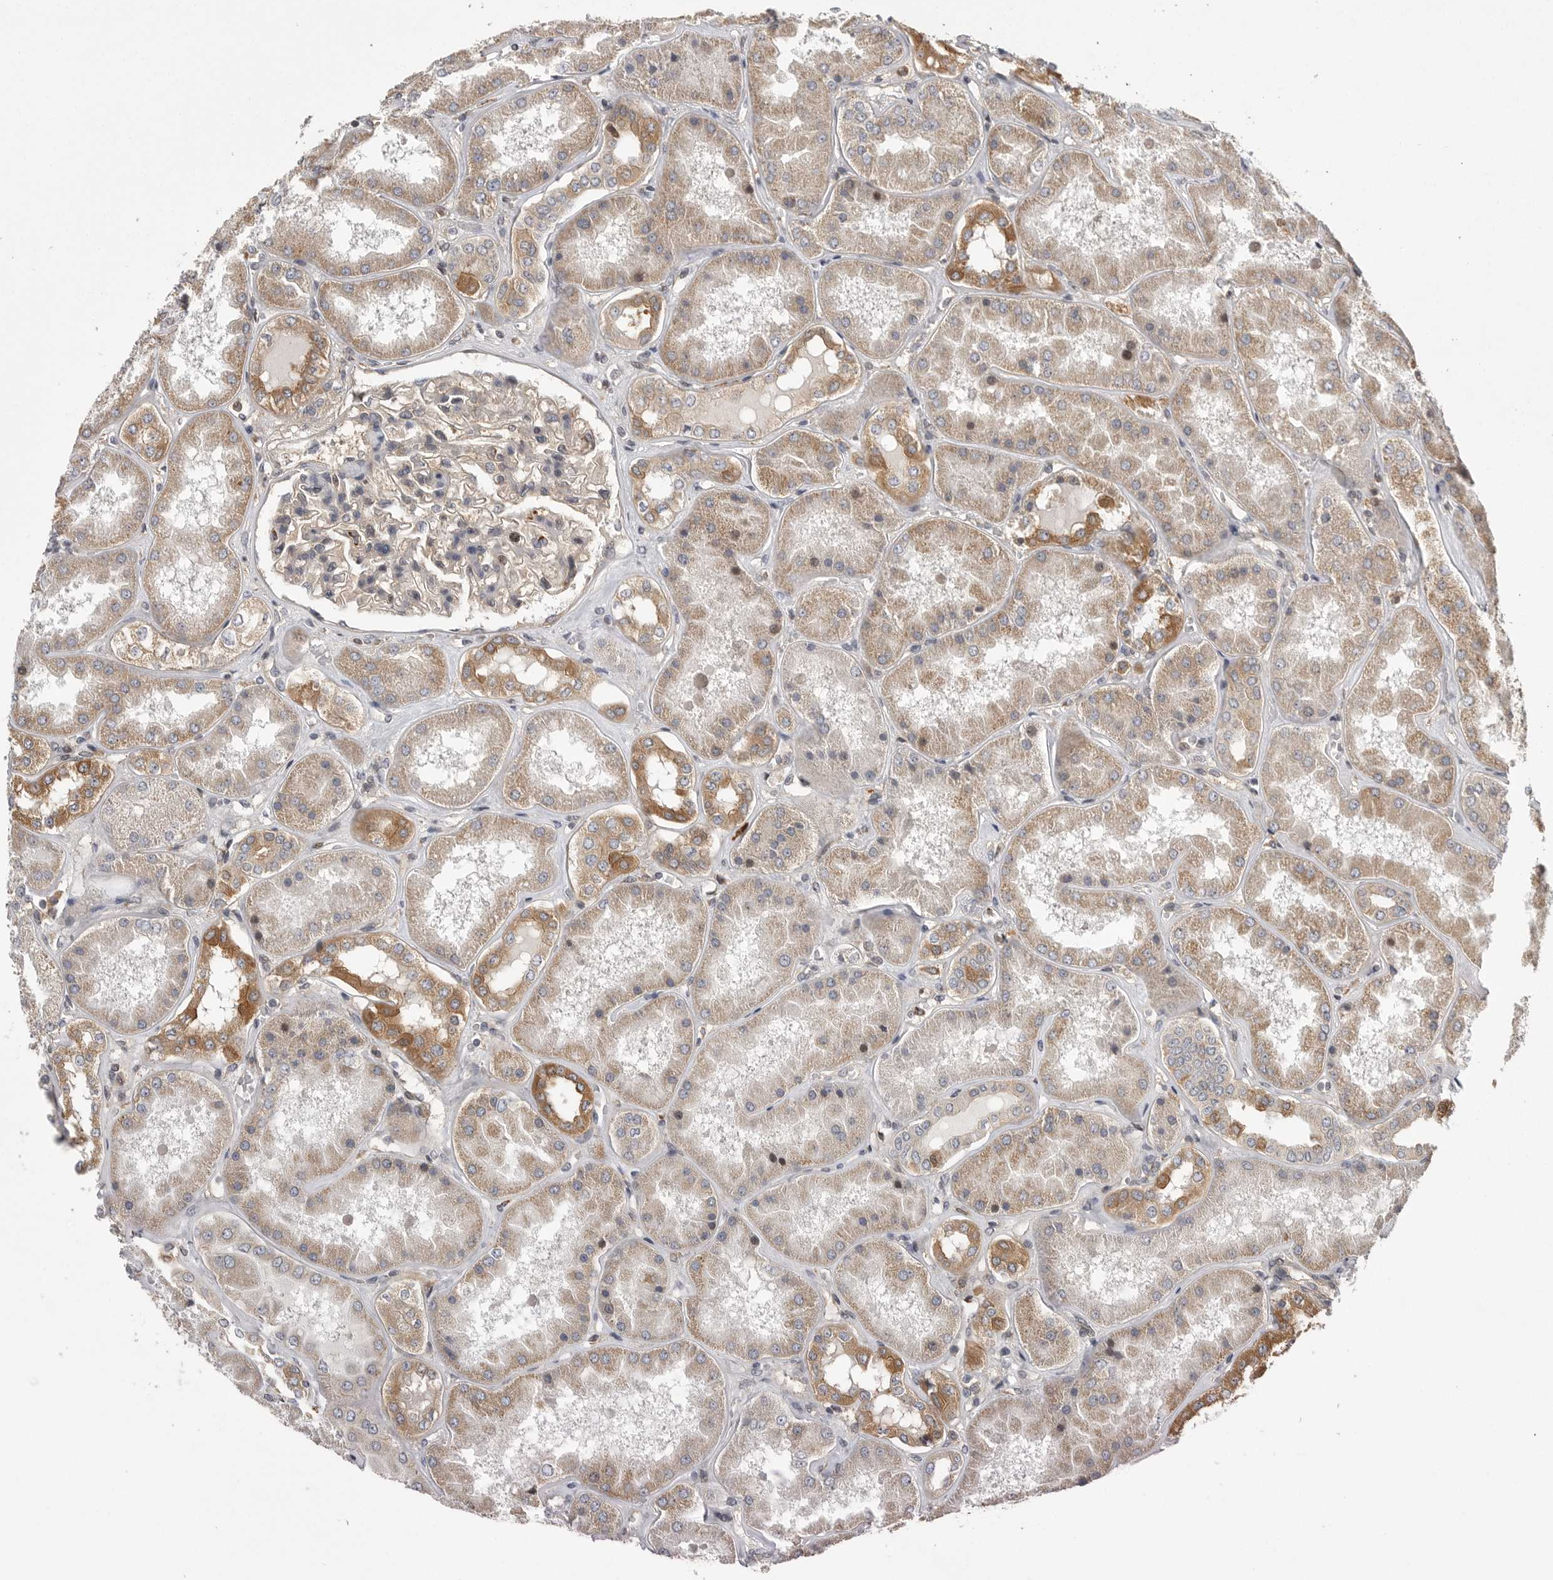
{"staining": {"intensity": "moderate", "quantity": "<25%", "location": "nuclear"}, "tissue": "kidney", "cell_type": "Cells in glomeruli", "image_type": "normal", "snomed": [{"axis": "morphology", "description": "Normal tissue, NOS"}, {"axis": "topography", "description": "Kidney"}], "caption": "Moderate nuclear expression for a protein is seen in about <25% of cells in glomeruli of unremarkable kidney using IHC.", "gene": "OXR1", "patient": {"sex": "female", "age": 56}}